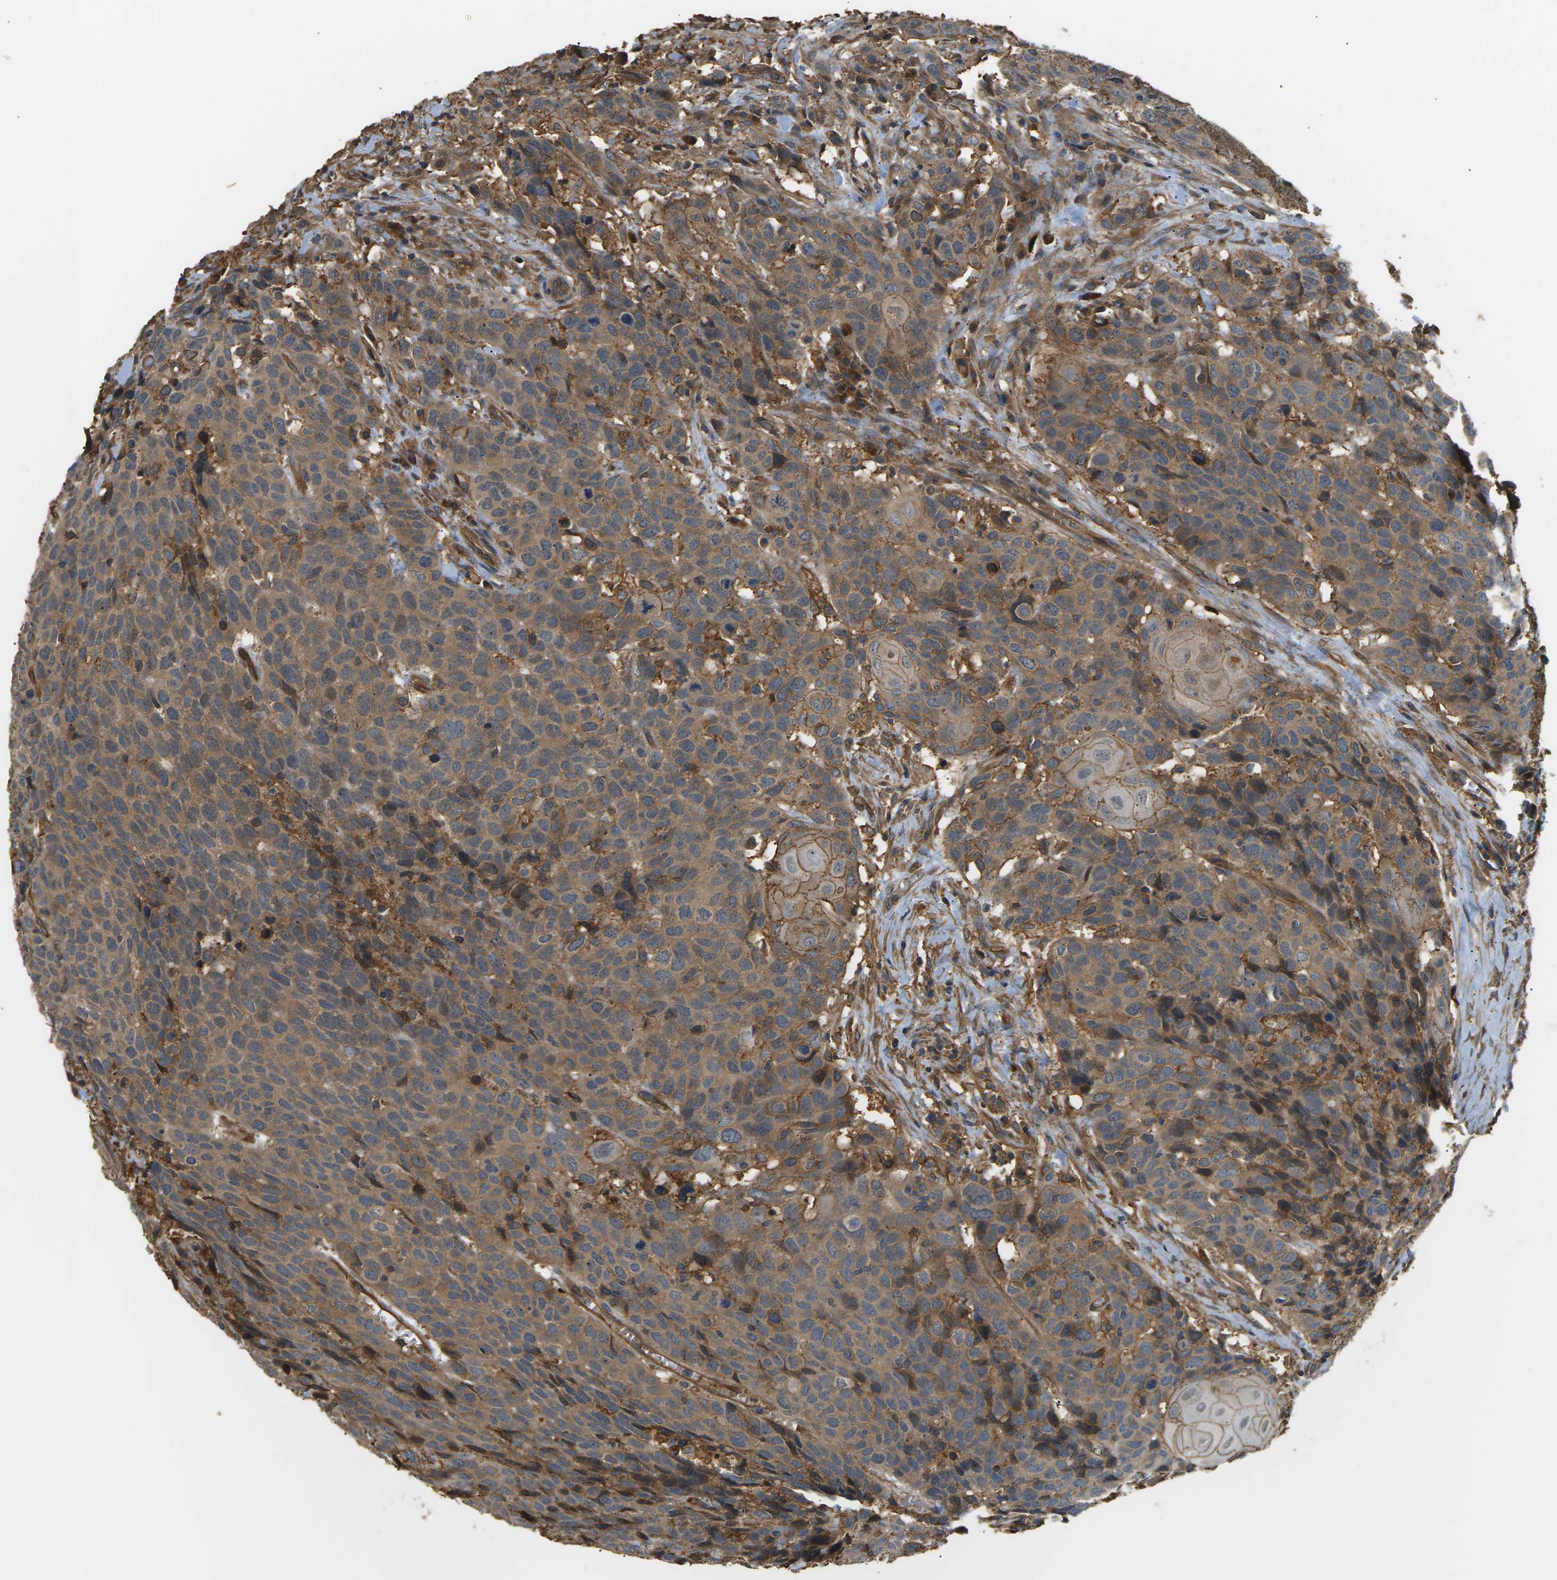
{"staining": {"intensity": "moderate", "quantity": ">75%", "location": "cytoplasmic/membranous"}, "tissue": "head and neck cancer", "cell_type": "Tumor cells", "image_type": "cancer", "snomed": [{"axis": "morphology", "description": "Squamous cell carcinoma, NOS"}, {"axis": "topography", "description": "Head-Neck"}], "caption": "Immunohistochemical staining of human head and neck squamous cell carcinoma shows moderate cytoplasmic/membranous protein expression in about >75% of tumor cells. (Stains: DAB in brown, nuclei in blue, Microscopy: brightfield microscopy at high magnification).", "gene": "DDHD2", "patient": {"sex": "male", "age": 66}}